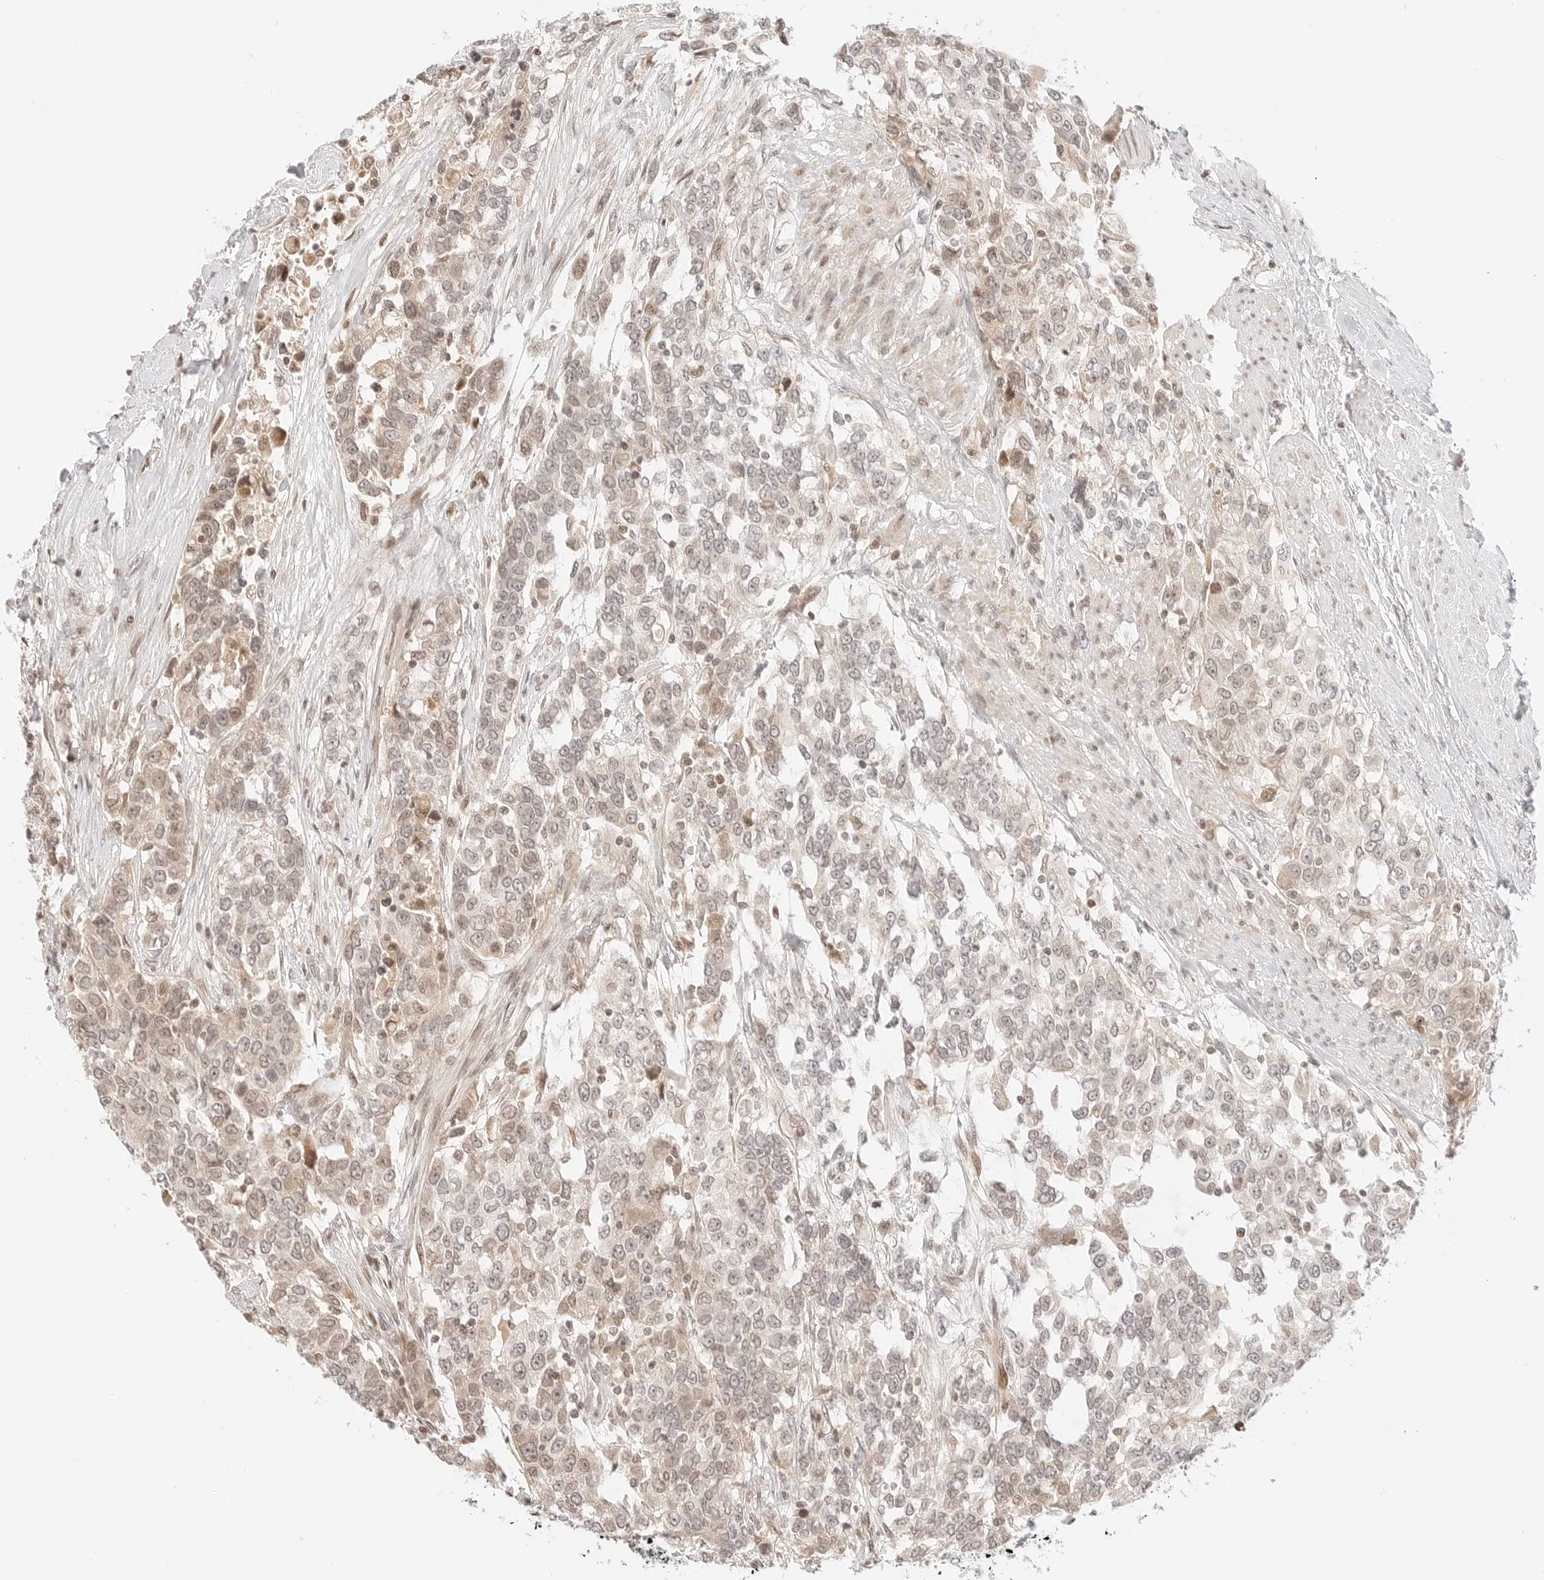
{"staining": {"intensity": "weak", "quantity": "25%-75%", "location": "cytoplasmic/membranous,nuclear"}, "tissue": "urothelial cancer", "cell_type": "Tumor cells", "image_type": "cancer", "snomed": [{"axis": "morphology", "description": "Urothelial carcinoma, High grade"}, {"axis": "topography", "description": "Urinary bladder"}], "caption": "Immunohistochemical staining of human urothelial cancer demonstrates low levels of weak cytoplasmic/membranous and nuclear protein expression in approximately 25%-75% of tumor cells. (Stains: DAB in brown, nuclei in blue, Microscopy: brightfield microscopy at high magnification).", "gene": "RPS6KL1", "patient": {"sex": "female", "age": 80}}